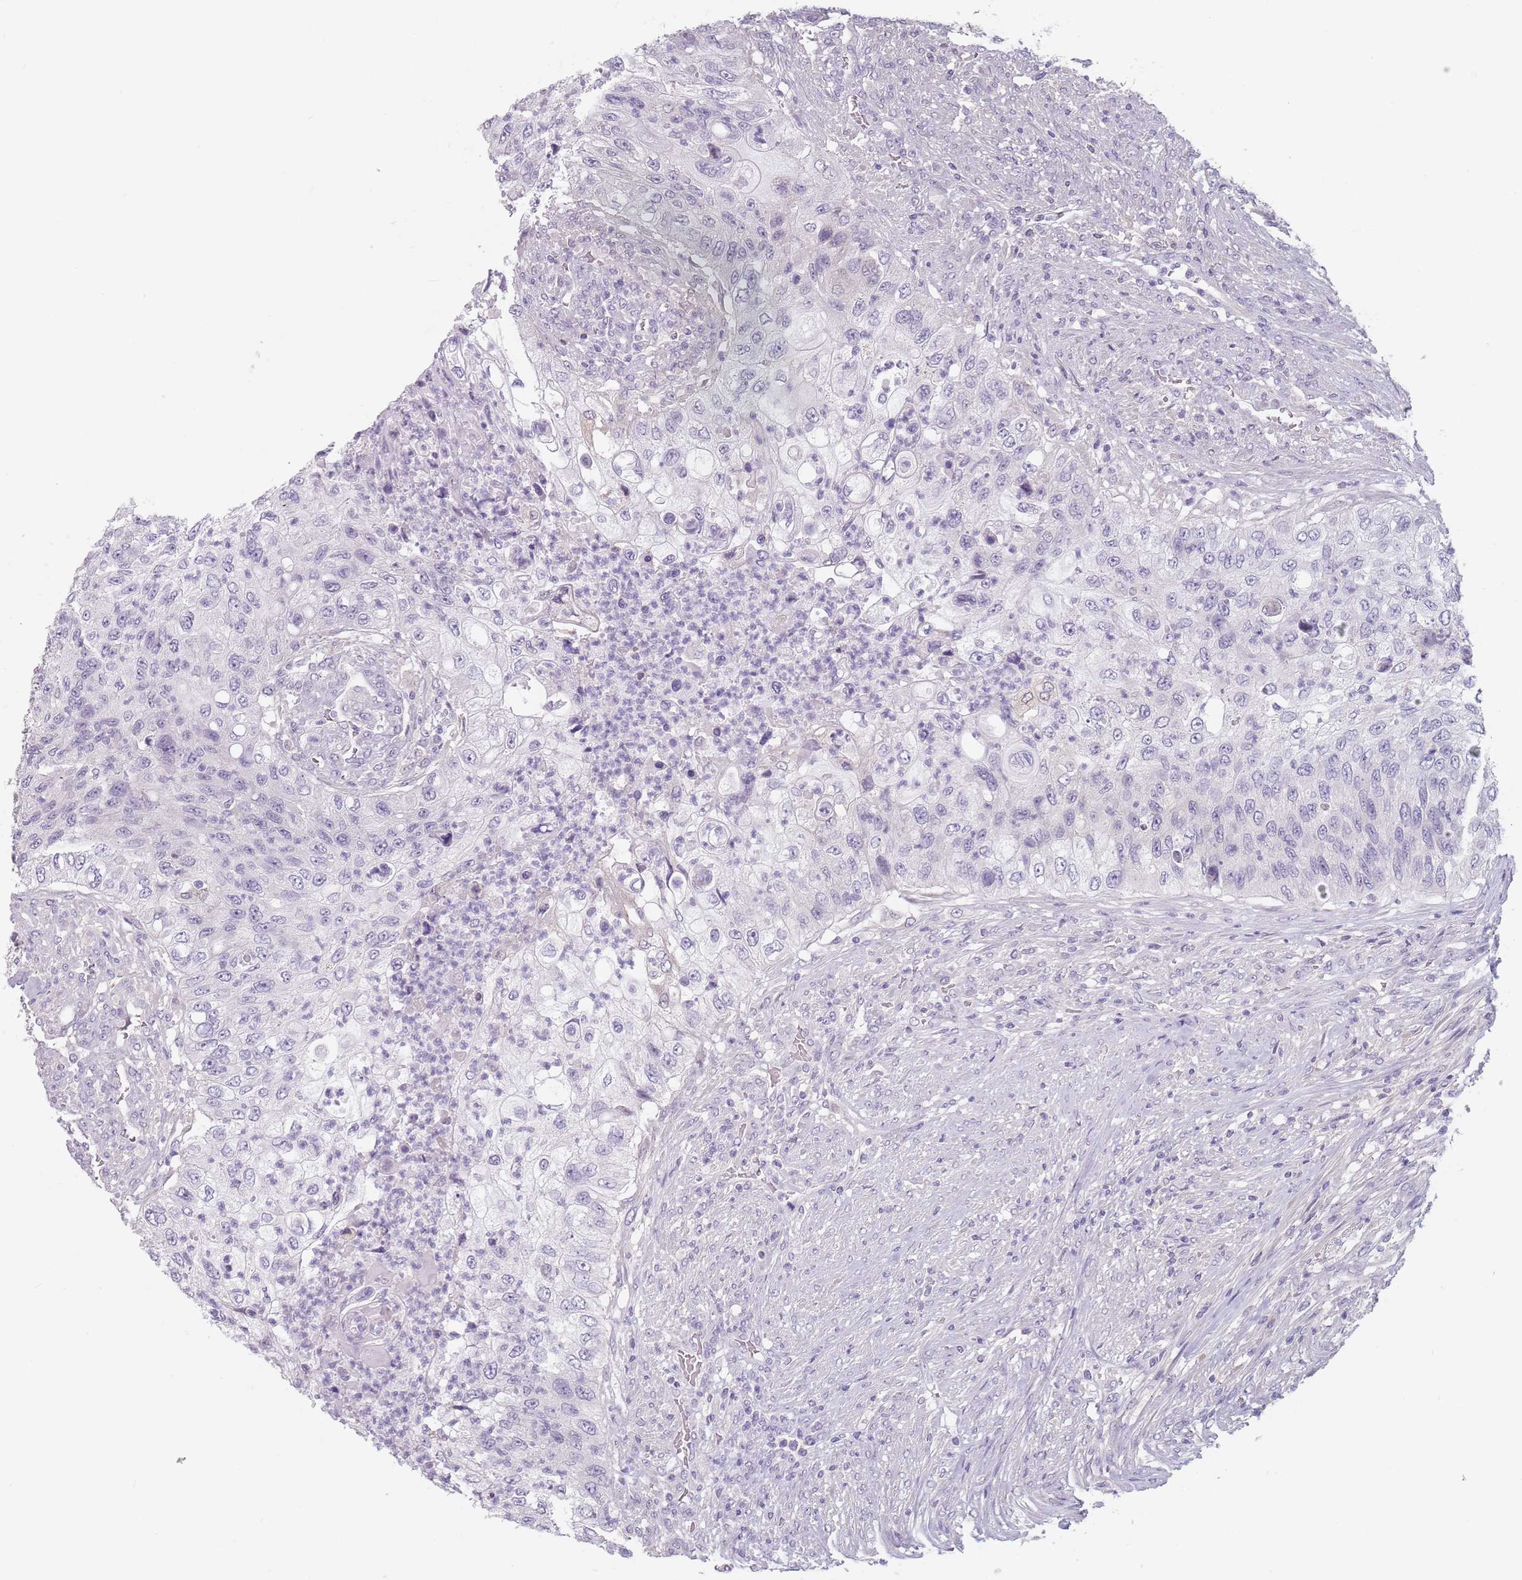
{"staining": {"intensity": "negative", "quantity": "none", "location": "none"}, "tissue": "urothelial cancer", "cell_type": "Tumor cells", "image_type": "cancer", "snomed": [{"axis": "morphology", "description": "Urothelial carcinoma, High grade"}, {"axis": "topography", "description": "Urinary bladder"}], "caption": "A high-resolution image shows IHC staining of high-grade urothelial carcinoma, which shows no significant expression in tumor cells. Nuclei are stained in blue.", "gene": "CEP19", "patient": {"sex": "female", "age": 60}}